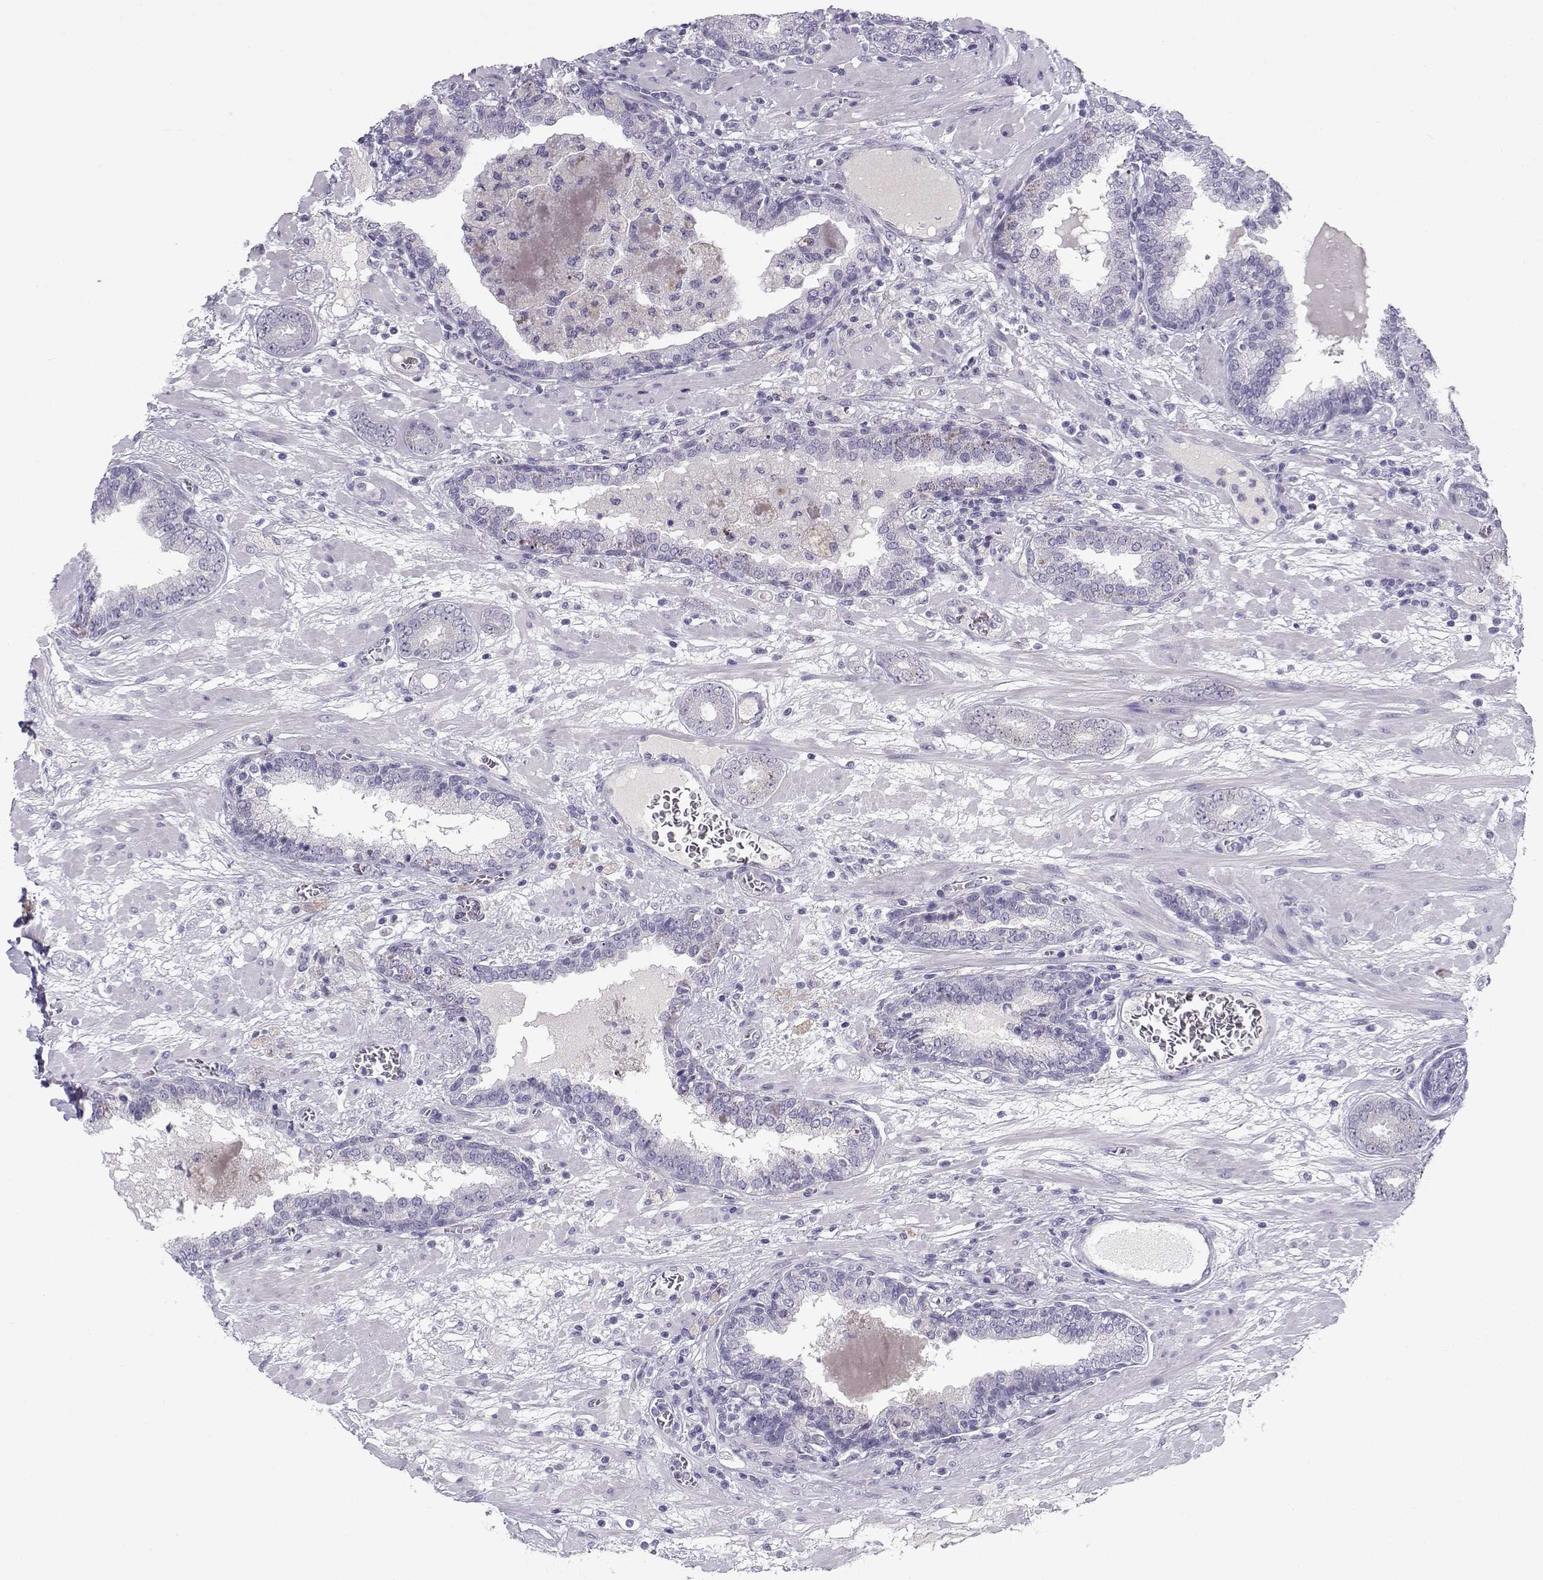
{"staining": {"intensity": "negative", "quantity": "none", "location": "none"}, "tissue": "prostate cancer", "cell_type": "Tumor cells", "image_type": "cancer", "snomed": [{"axis": "morphology", "description": "Adenocarcinoma, Low grade"}, {"axis": "topography", "description": "Prostate"}], "caption": "This is an IHC micrograph of human prostate cancer. There is no staining in tumor cells.", "gene": "CFAP77", "patient": {"sex": "male", "age": 60}}